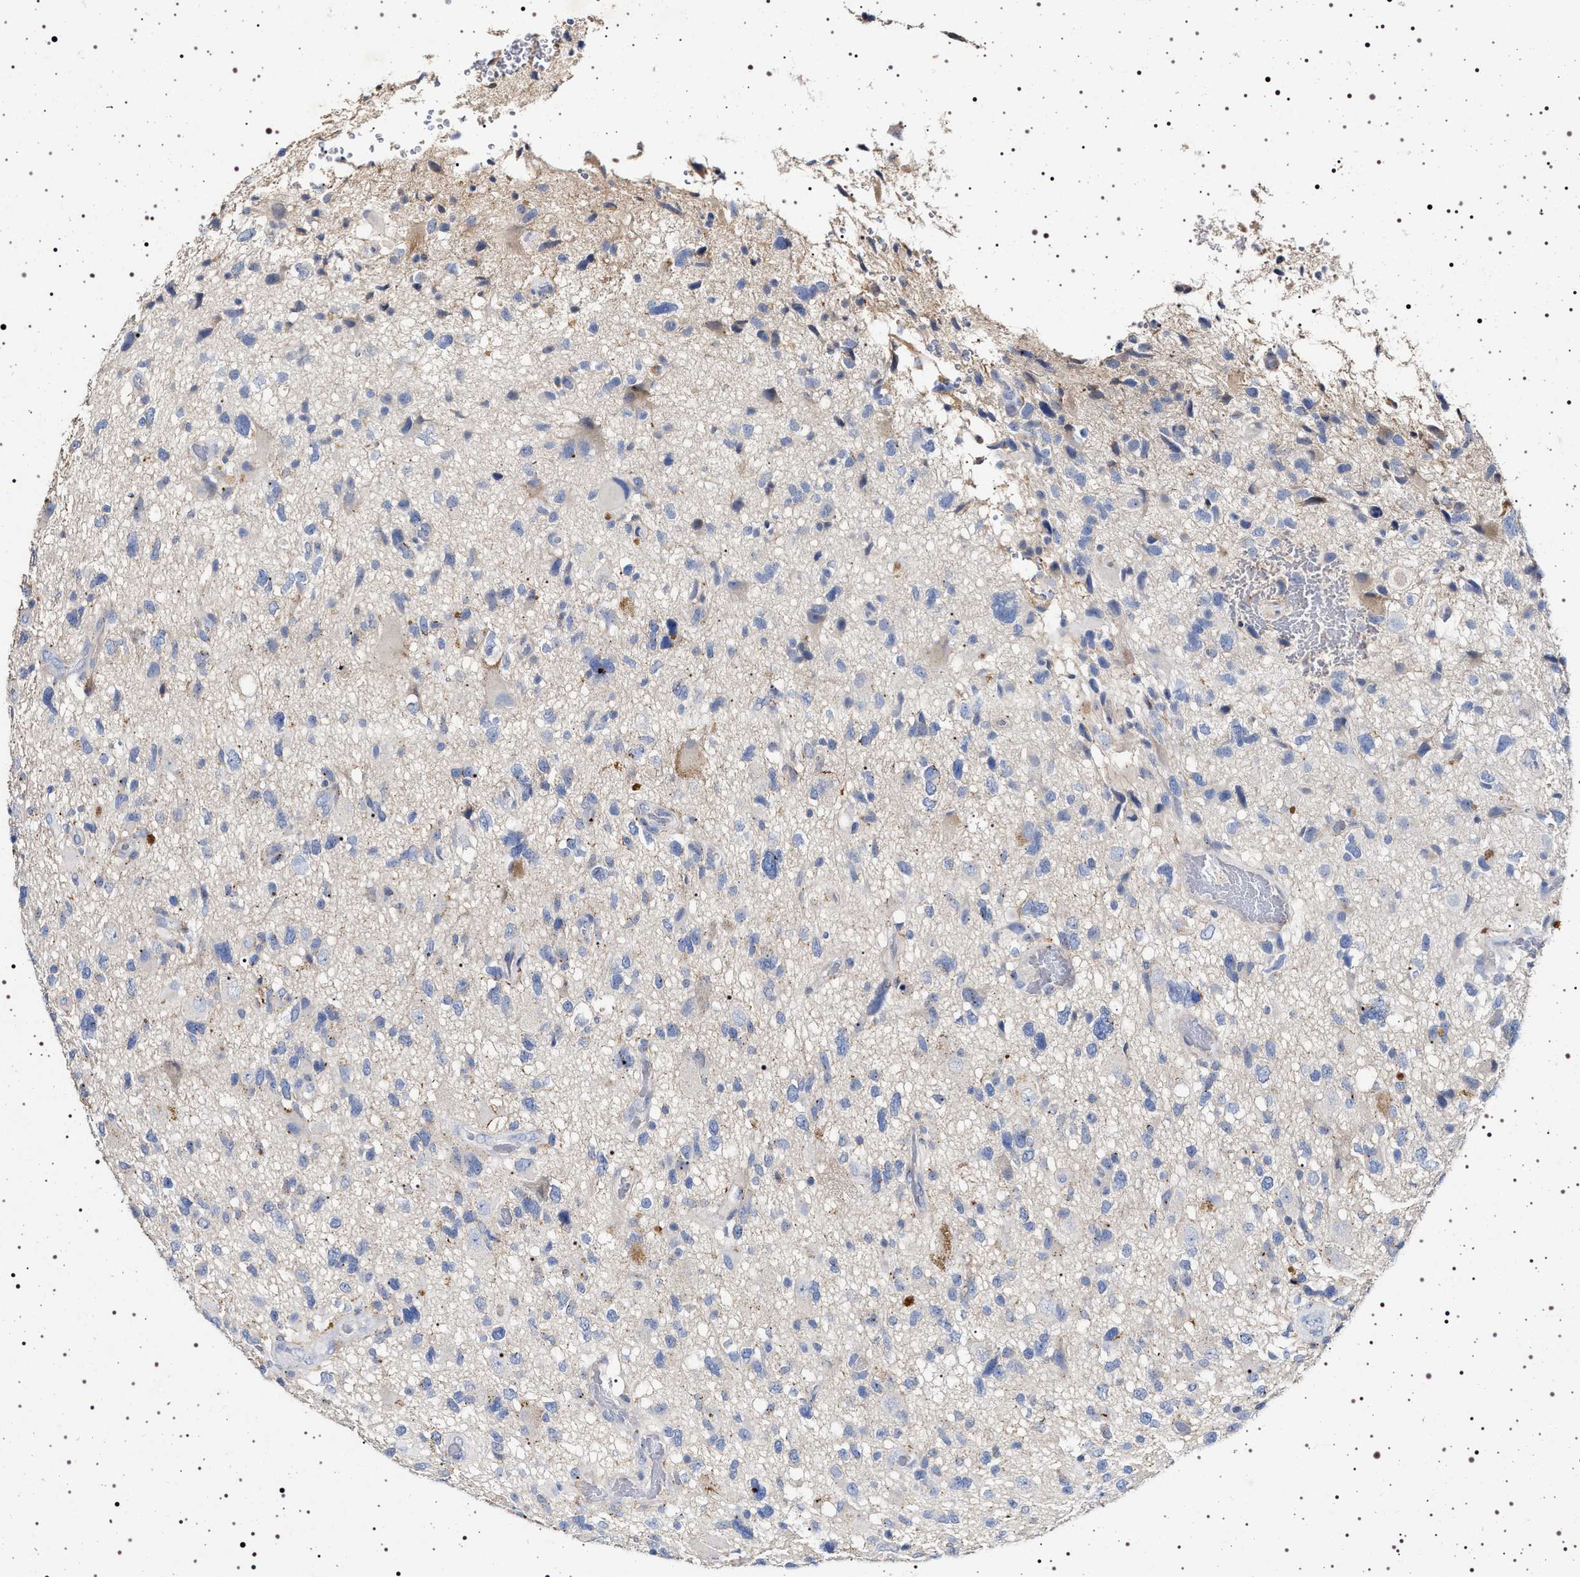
{"staining": {"intensity": "negative", "quantity": "none", "location": "none"}, "tissue": "glioma", "cell_type": "Tumor cells", "image_type": "cancer", "snomed": [{"axis": "morphology", "description": "Glioma, malignant, High grade"}, {"axis": "topography", "description": "Brain"}], "caption": "An IHC histopathology image of glioma is shown. There is no staining in tumor cells of glioma.", "gene": "NAALADL2", "patient": {"sex": "male", "age": 33}}